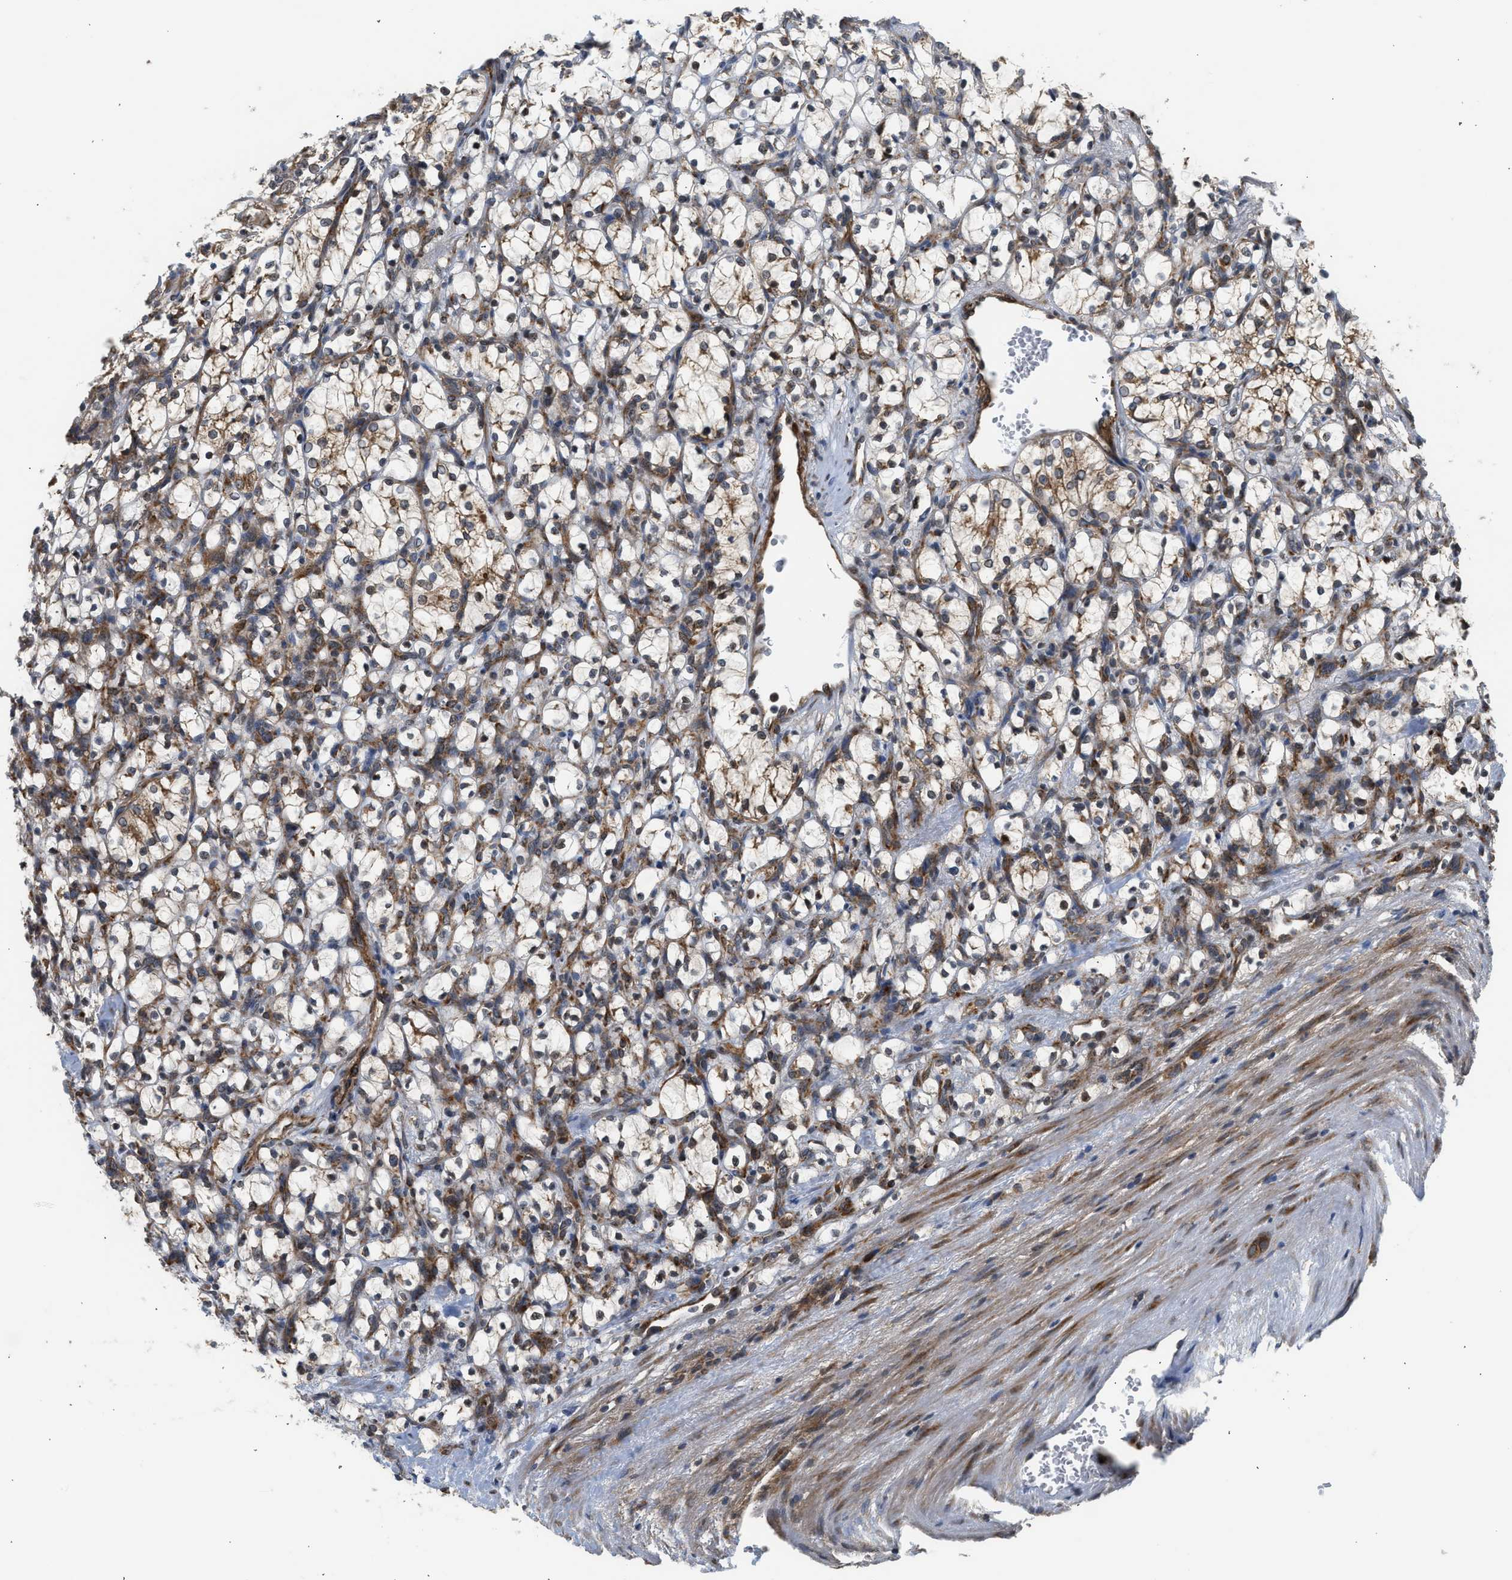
{"staining": {"intensity": "moderate", "quantity": "25%-75%", "location": "cytoplasmic/membranous"}, "tissue": "renal cancer", "cell_type": "Tumor cells", "image_type": "cancer", "snomed": [{"axis": "morphology", "description": "Adenocarcinoma, NOS"}, {"axis": "topography", "description": "Kidney"}], "caption": "Approximately 25%-75% of tumor cells in renal cancer (adenocarcinoma) show moderate cytoplasmic/membranous protein staining as visualized by brown immunohistochemical staining.", "gene": "POLG2", "patient": {"sex": "female", "age": 69}}